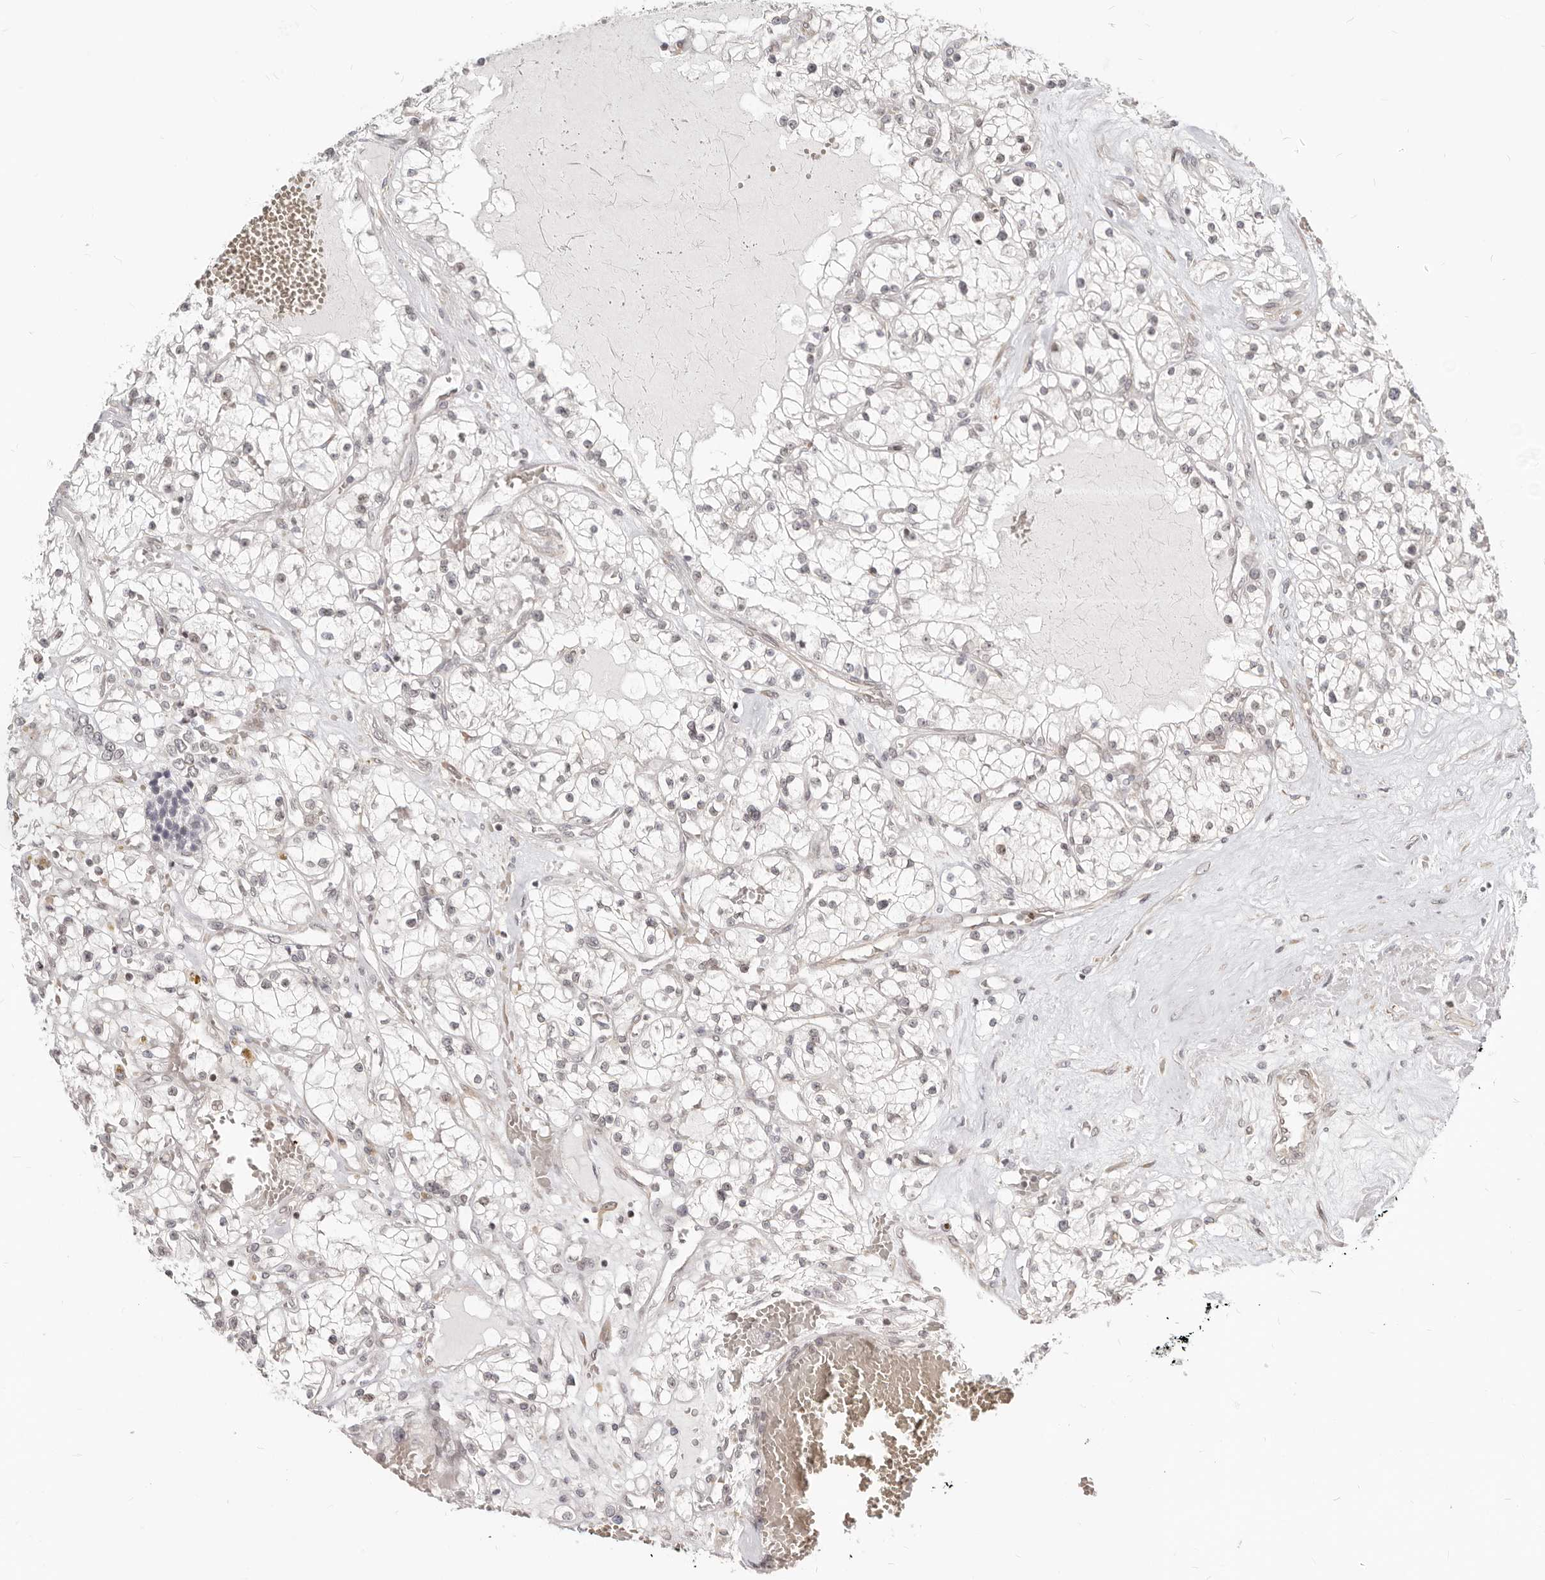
{"staining": {"intensity": "negative", "quantity": "none", "location": "none"}, "tissue": "renal cancer", "cell_type": "Tumor cells", "image_type": "cancer", "snomed": [{"axis": "morphology", "description": "Normal tissue, NOS"}, {"axis": "morphology", "description": "Adenocarcinoma, NOS"}, {"axis": "topography", "description": "Kidney"}], "caption": "A histopathology image of renal cancer stained for a protein reveals no brown staining in tumor cells. (Brightfield microscopy of DAB immunohistochemistry (IHC) at high magnification).", "gene": "NUP153", "patient": {"sex": "male", "age": 68}}